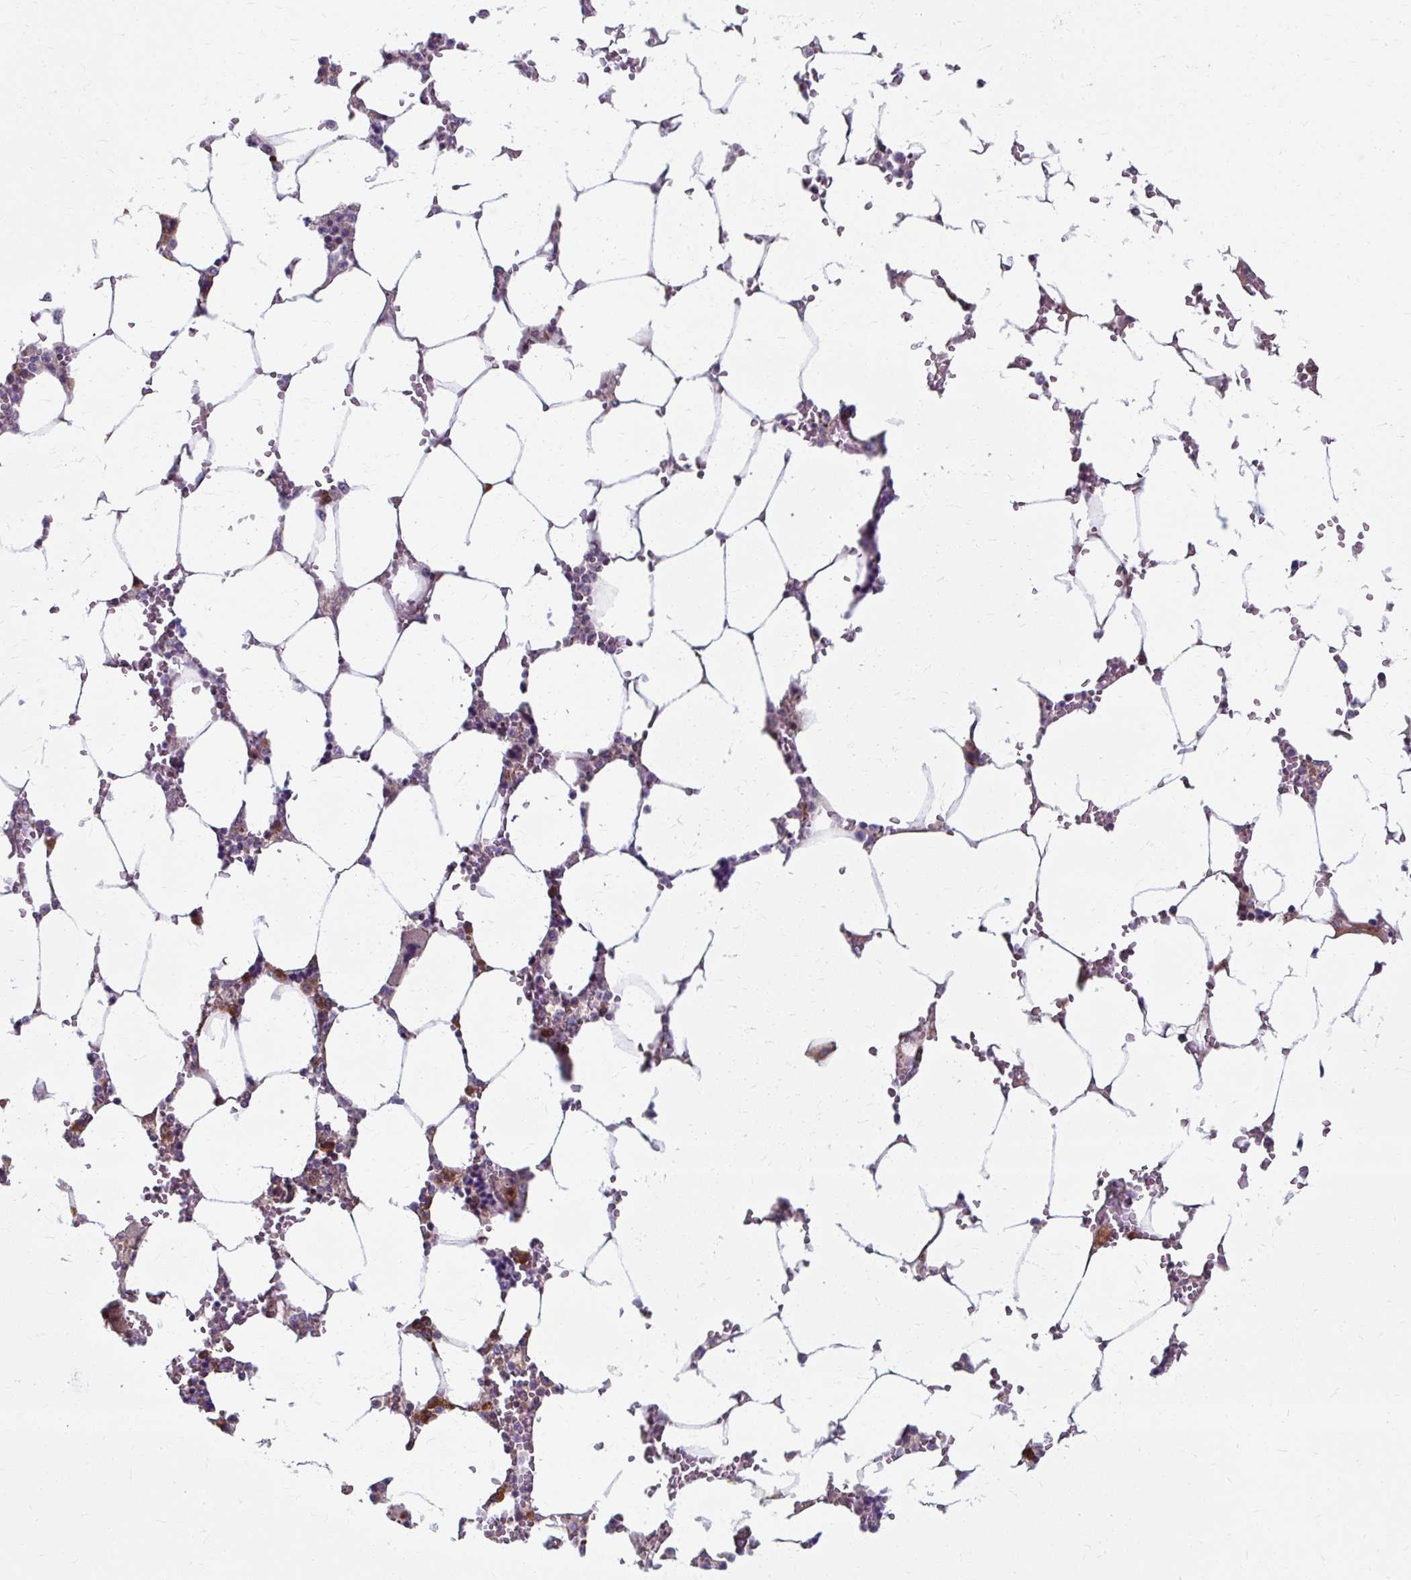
{"staining": {"intensity": "moderate", "quantity": "<25%", "location": "cytoplasmic/membranous,nuclear"}, "tissue": "bone marrow", "cell_type": "Hematopoietic cells", "image_type": "normal", "snomed": [{"axis": "morphology", "description": "Normal tissue, NOS"}, {"axis": "topography", "description": "Bone marrow"}], "caption": "Immunohistochemistry (DAB) staining of benign bone marrow shows moderate cytoplasmic/membranous,nuclear protein positivity in about <25% of hematopoietic cells. The staining is performed using DAB brown chromogen to label protein expression. The nuclei are counter-stained blue using hematoxylin.", "gene": "ZNF555", "patient": {"sex": "male", "age": 64}}